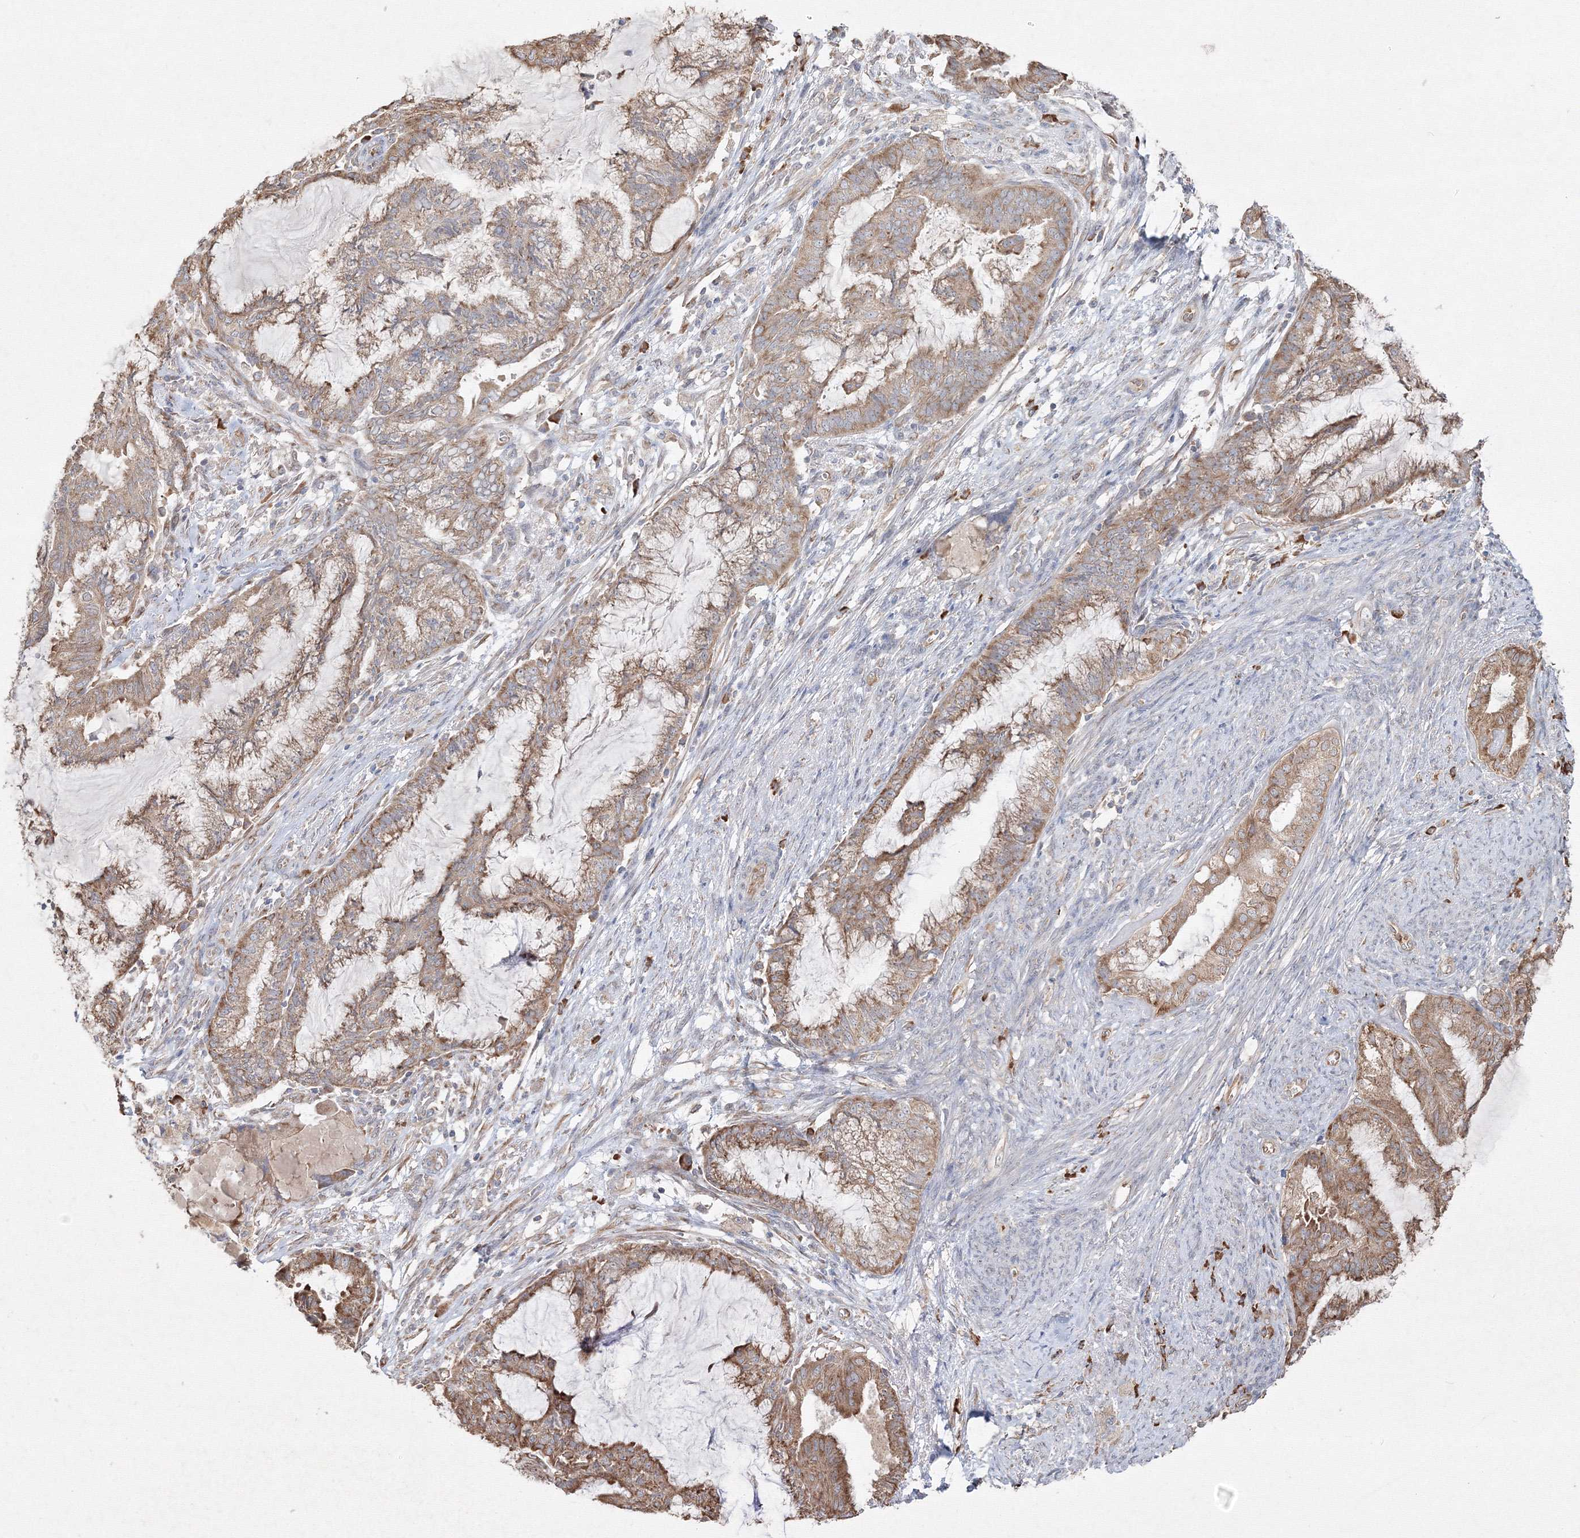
{"staining": {"intensity": "moderate", "quantity": ">75%", "location": "cytoplasmic/membranous"}, "tissue": "endometrial cancer", "cell_type": "Tumor cells", "image_type": "cancer", "snomed": [{"axis": "morphology", "description": "Adenocarcinoma, NOS"}, {"axis": "topography", "description": "Endometrium"}], "caption": "Immunohistochemical staining of endometrial cancer displays medium levels of moderate cytoplasmic/membranous positivity in approximately >75% of tumor cells.", "gene": "FBXL8", "patient": {"sex": "female", "age": 86}}